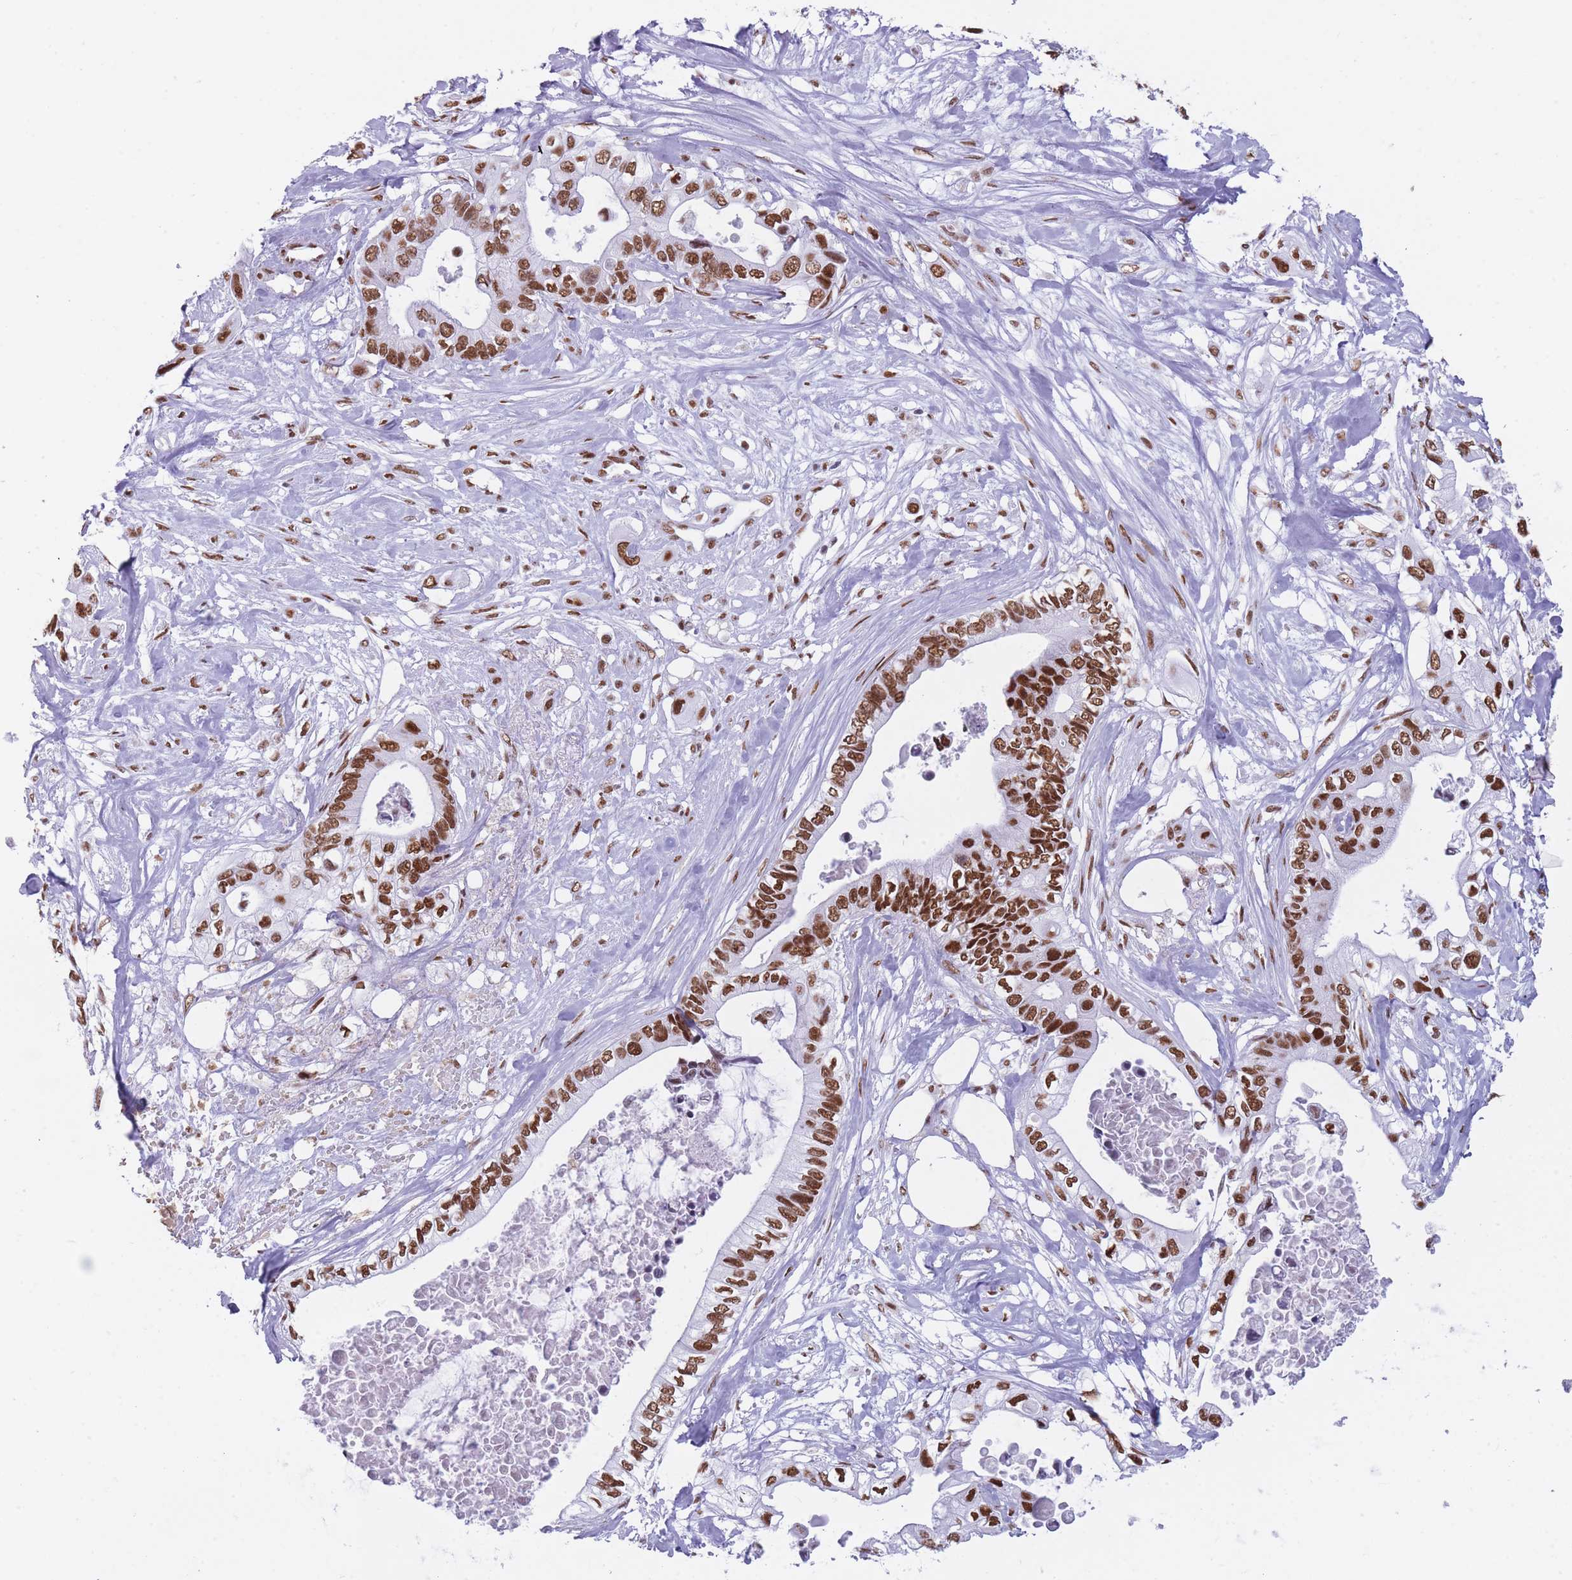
{"staining": {"intensity": "strong", "quantity": ">75%", "location": "nuclear"}, "tissue": "pancreatic cancer", "cell_type": "Tumor cells", "image_type": "cancer", "snomed": [{"axis": "morphology", "description": "Adenocarcinoma, NOS"}, {"axis": "topography", "description": "Pancreas"}], "caption": "Tumor cells reveal high levels of strong nuclear staining in approximately >75% of cells in human pancreatic cancer.", "gene": "HNRNPUL1", "patient": {"sex": "female", "age": 63}}